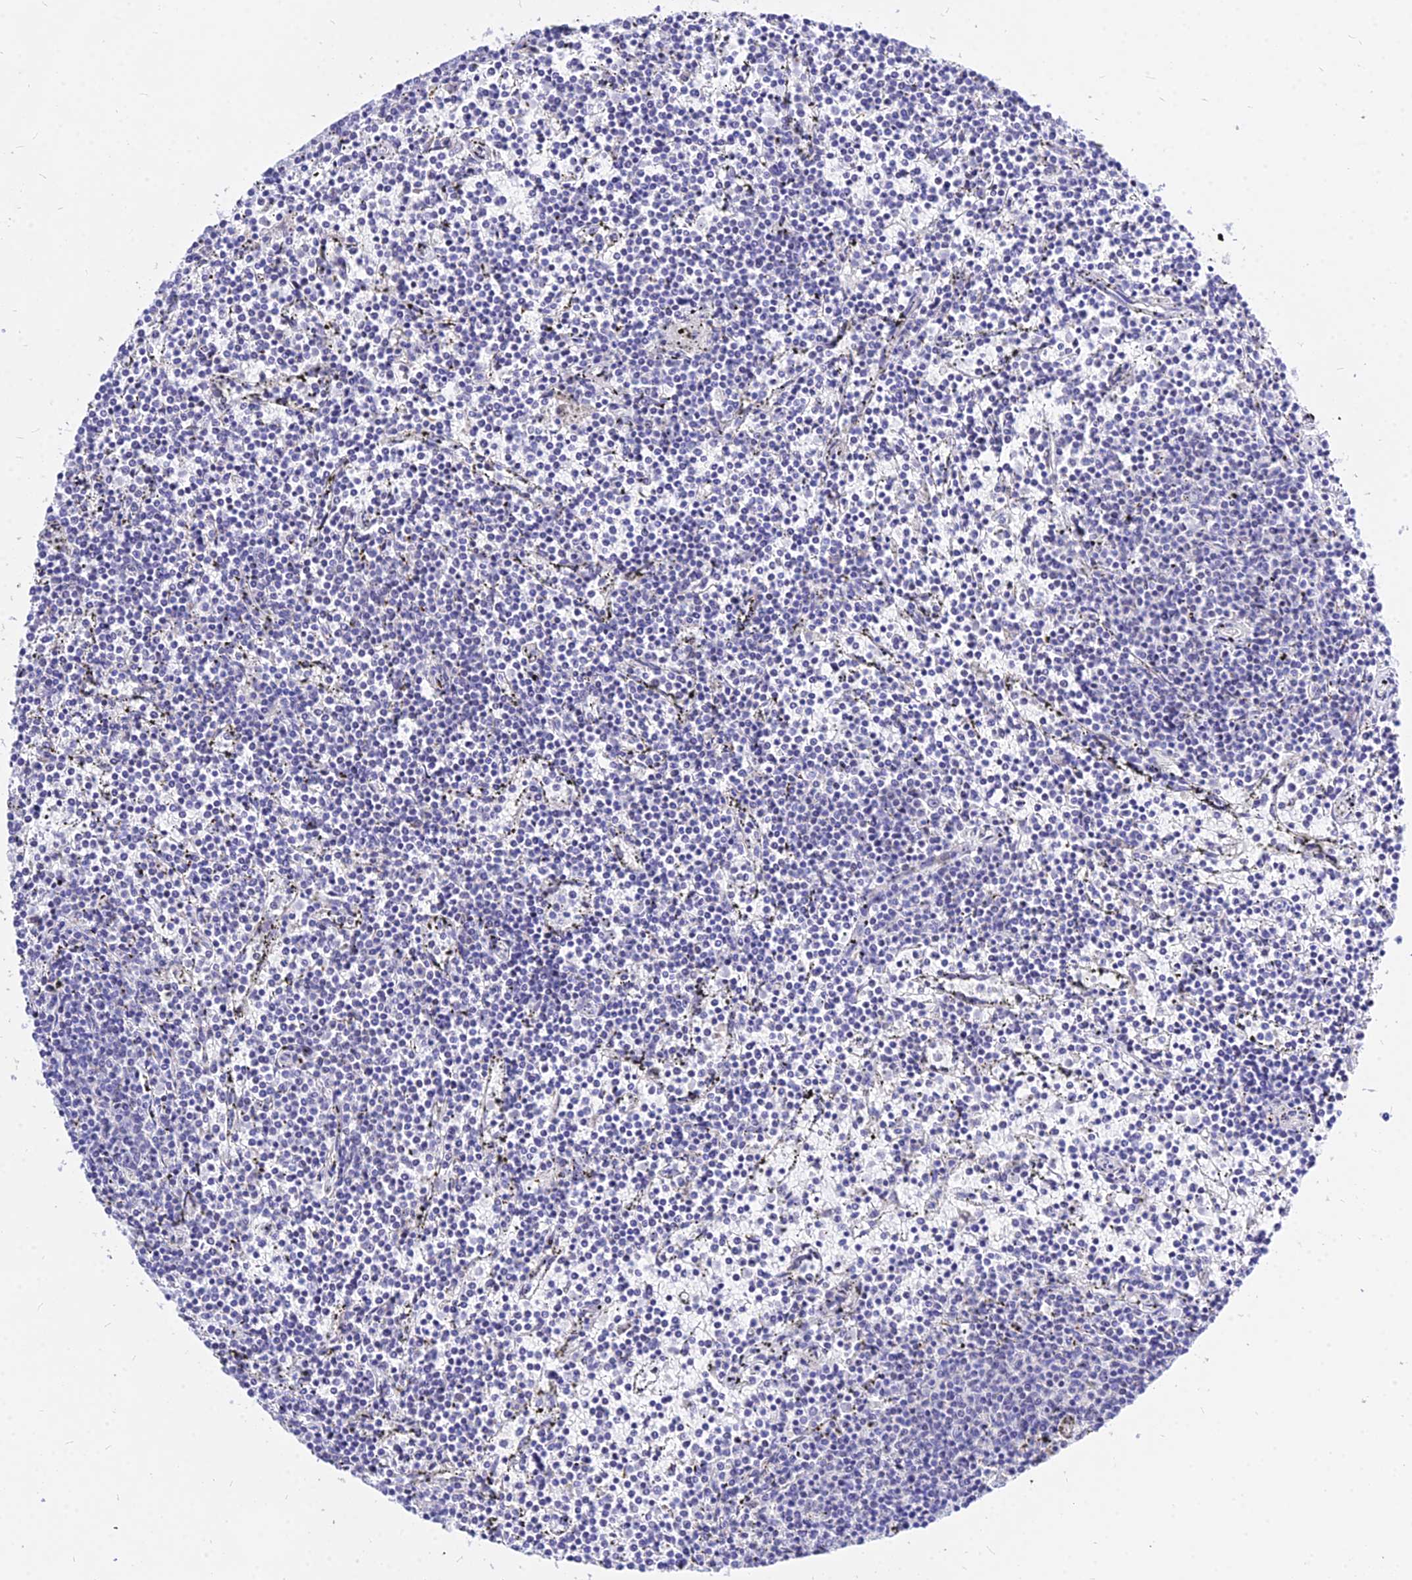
{"staining": {"intensity": "negative", "quantity": "none", "location": "none"}, "tissue": "lymphoma", "cell_type": "Tumor cells", "image_type": "cancer", "snomed": [{"axis": "morphology", "description": "Malignant lymphoma, non-Hodgkin's type, Low grade"}, {"axis": "topography", "description": "Spleen"}], "caption": "Protein analysis of lymphoma shows no significant staining in tumor cells.", "gene": "CARD18", "patient": {"sex": "female", "age": 50}}